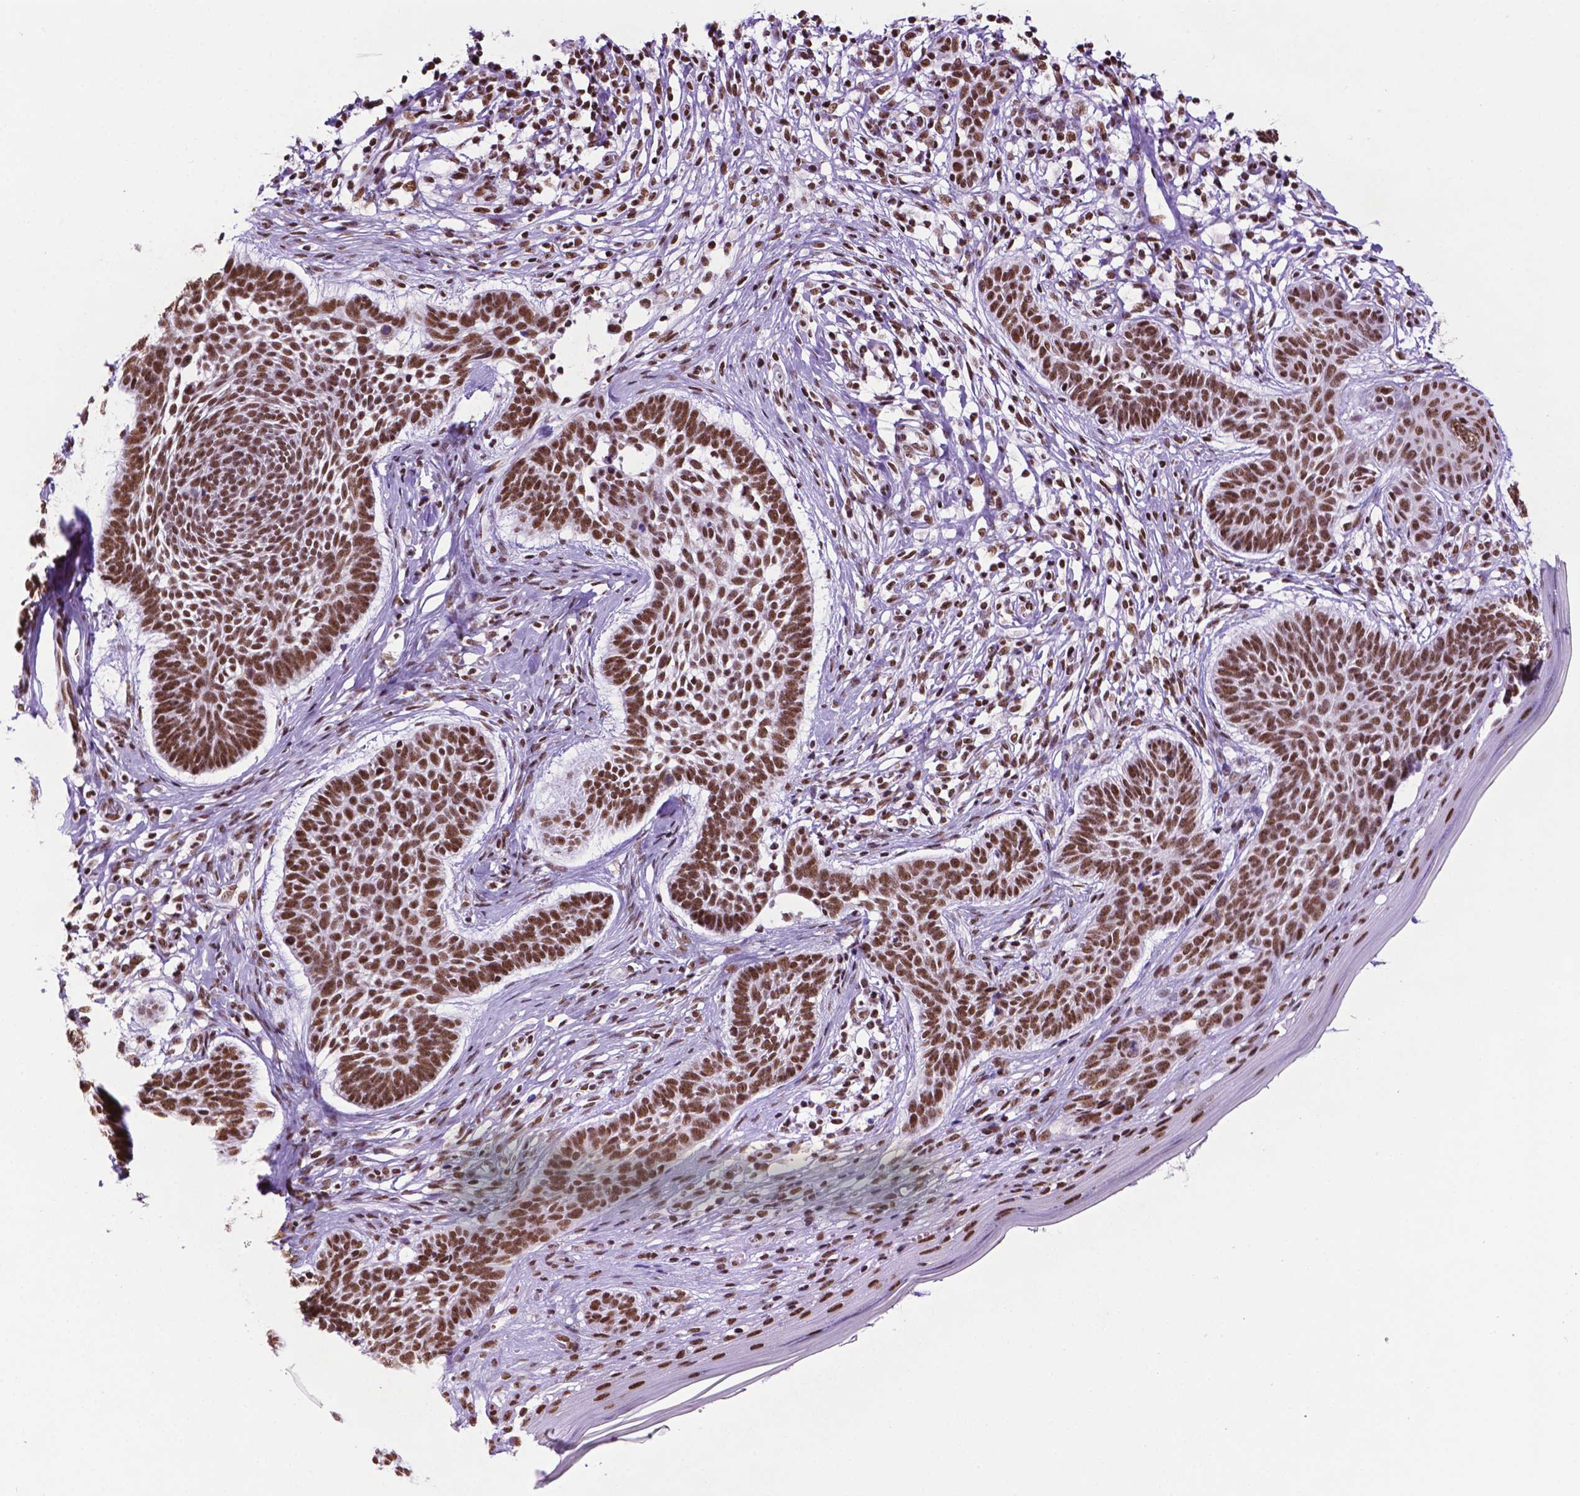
{"staining": {"intensity": "strong", "quantity": ">75%", "location": "nuclear"}, "tissue": "skin cancer", "cell_type": "Tumor cells", "image_type": "cancer", "snomed": [{"axis": "morphology", "description": "Basal cell carcinoma"}, {"axis": "topography", "description": "Skin"}], "caption": "IHC histopathology image of human skin cancer (basal cell carcinoma) stained for a protein (brown), which reveals high levels of strong nuclear staining in about >75% of tumor cells.", "gene": "CCAR2", "patient": {"sex": "male", "age": 85}}